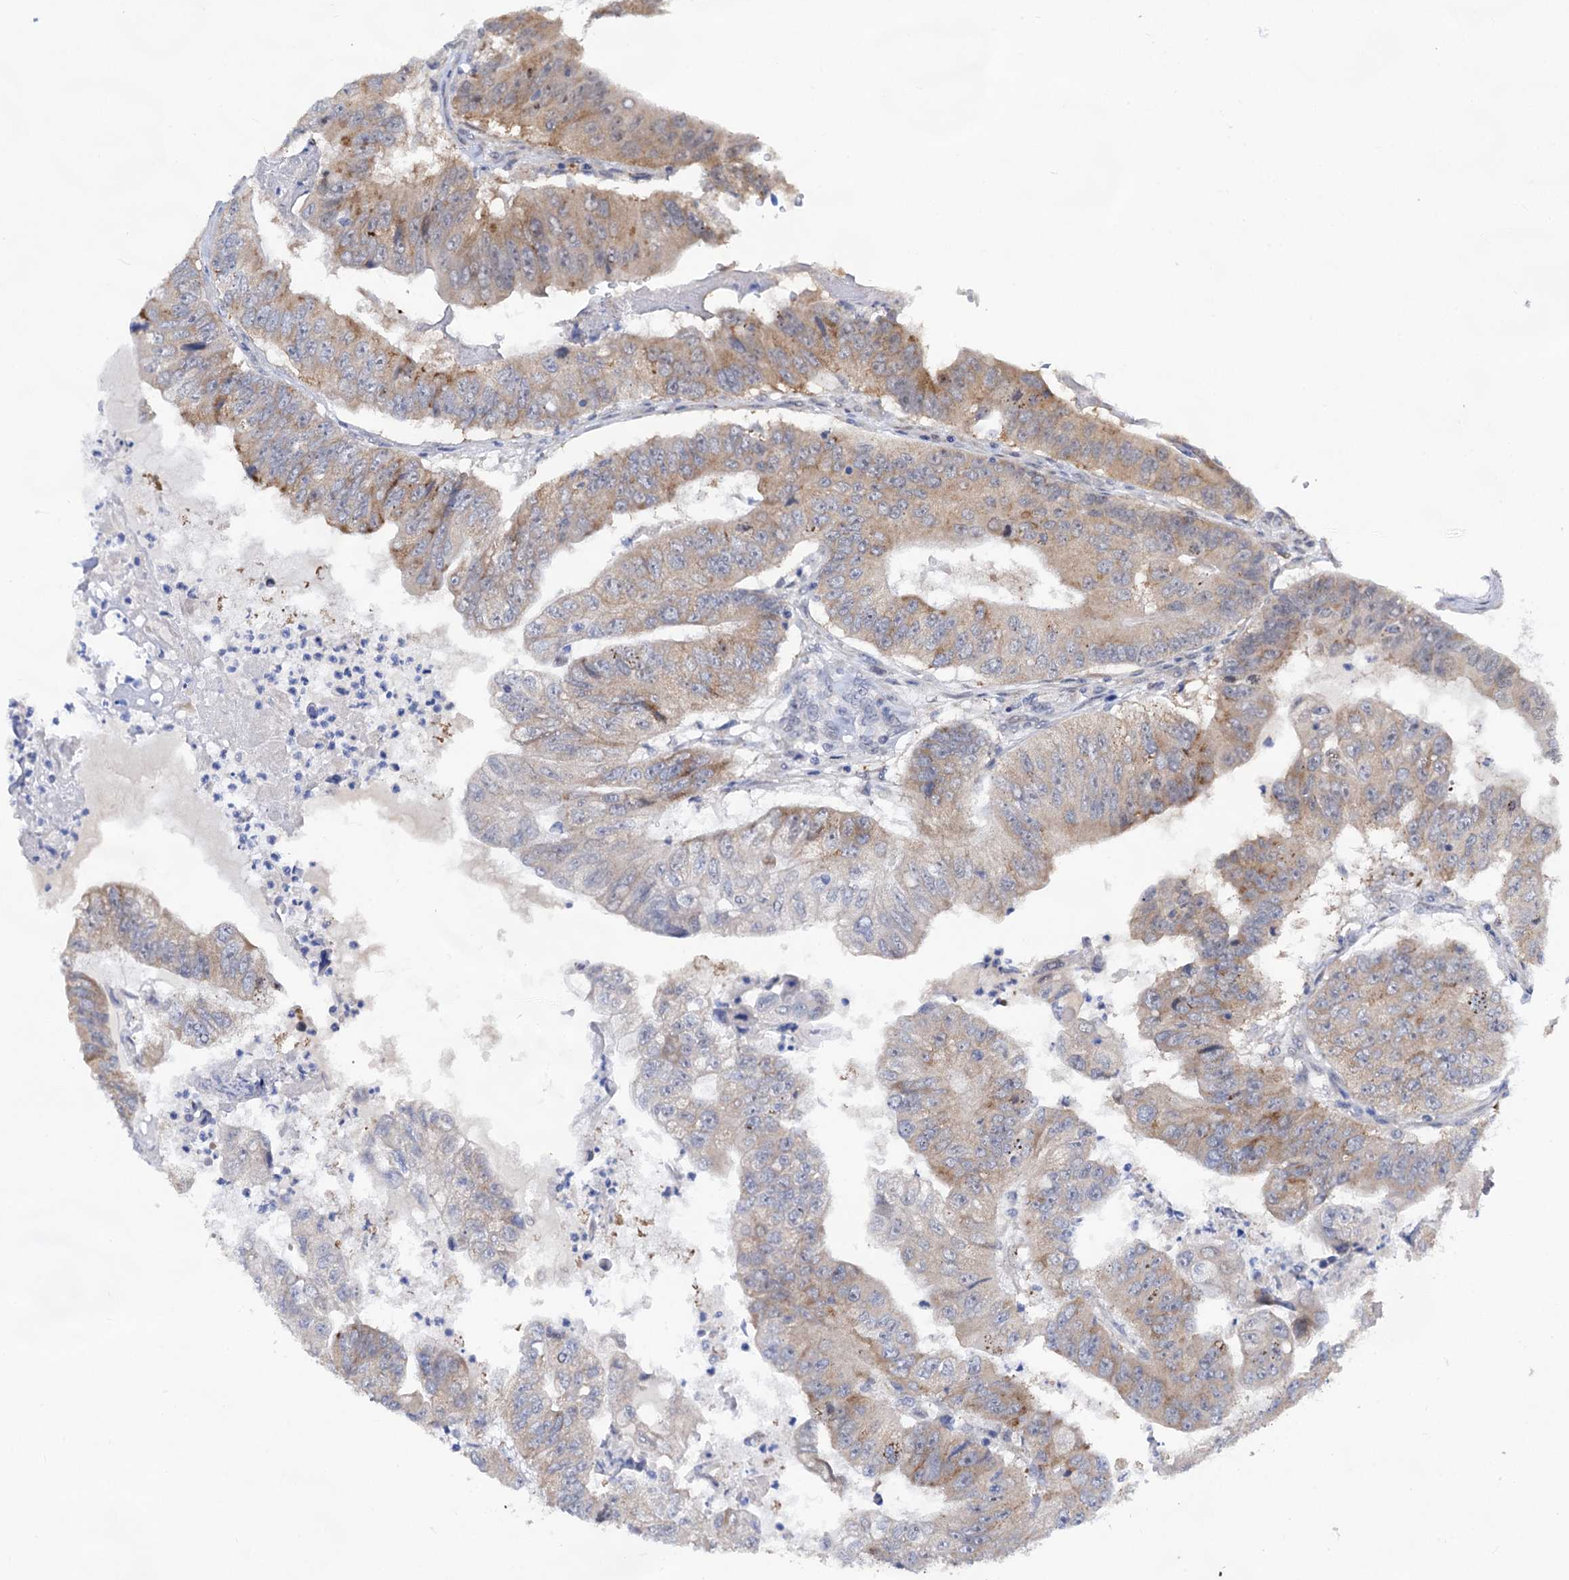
{"staining": {"intensity": "moderate", "quantity": "25%-75%", "location": "cytoplasmic/membranous"}, "tissue": "colorectal cancer", "cell_type": "Tumor cells", "image_type": "cancer", "snomed": [{"axis": "morphology", "description": "Adenocarcinoma, NOS"}, {"axis": "topography", "description": "Colon"}], "caption": "Brown immunohistochemical staining in colorectal cancer reveals moderate cytoplasmic/membranous positivity in about 25%-75% of tumor cells.", "gene": "CAPRIN2", "patient": {"sex": "female", "age": 67}}